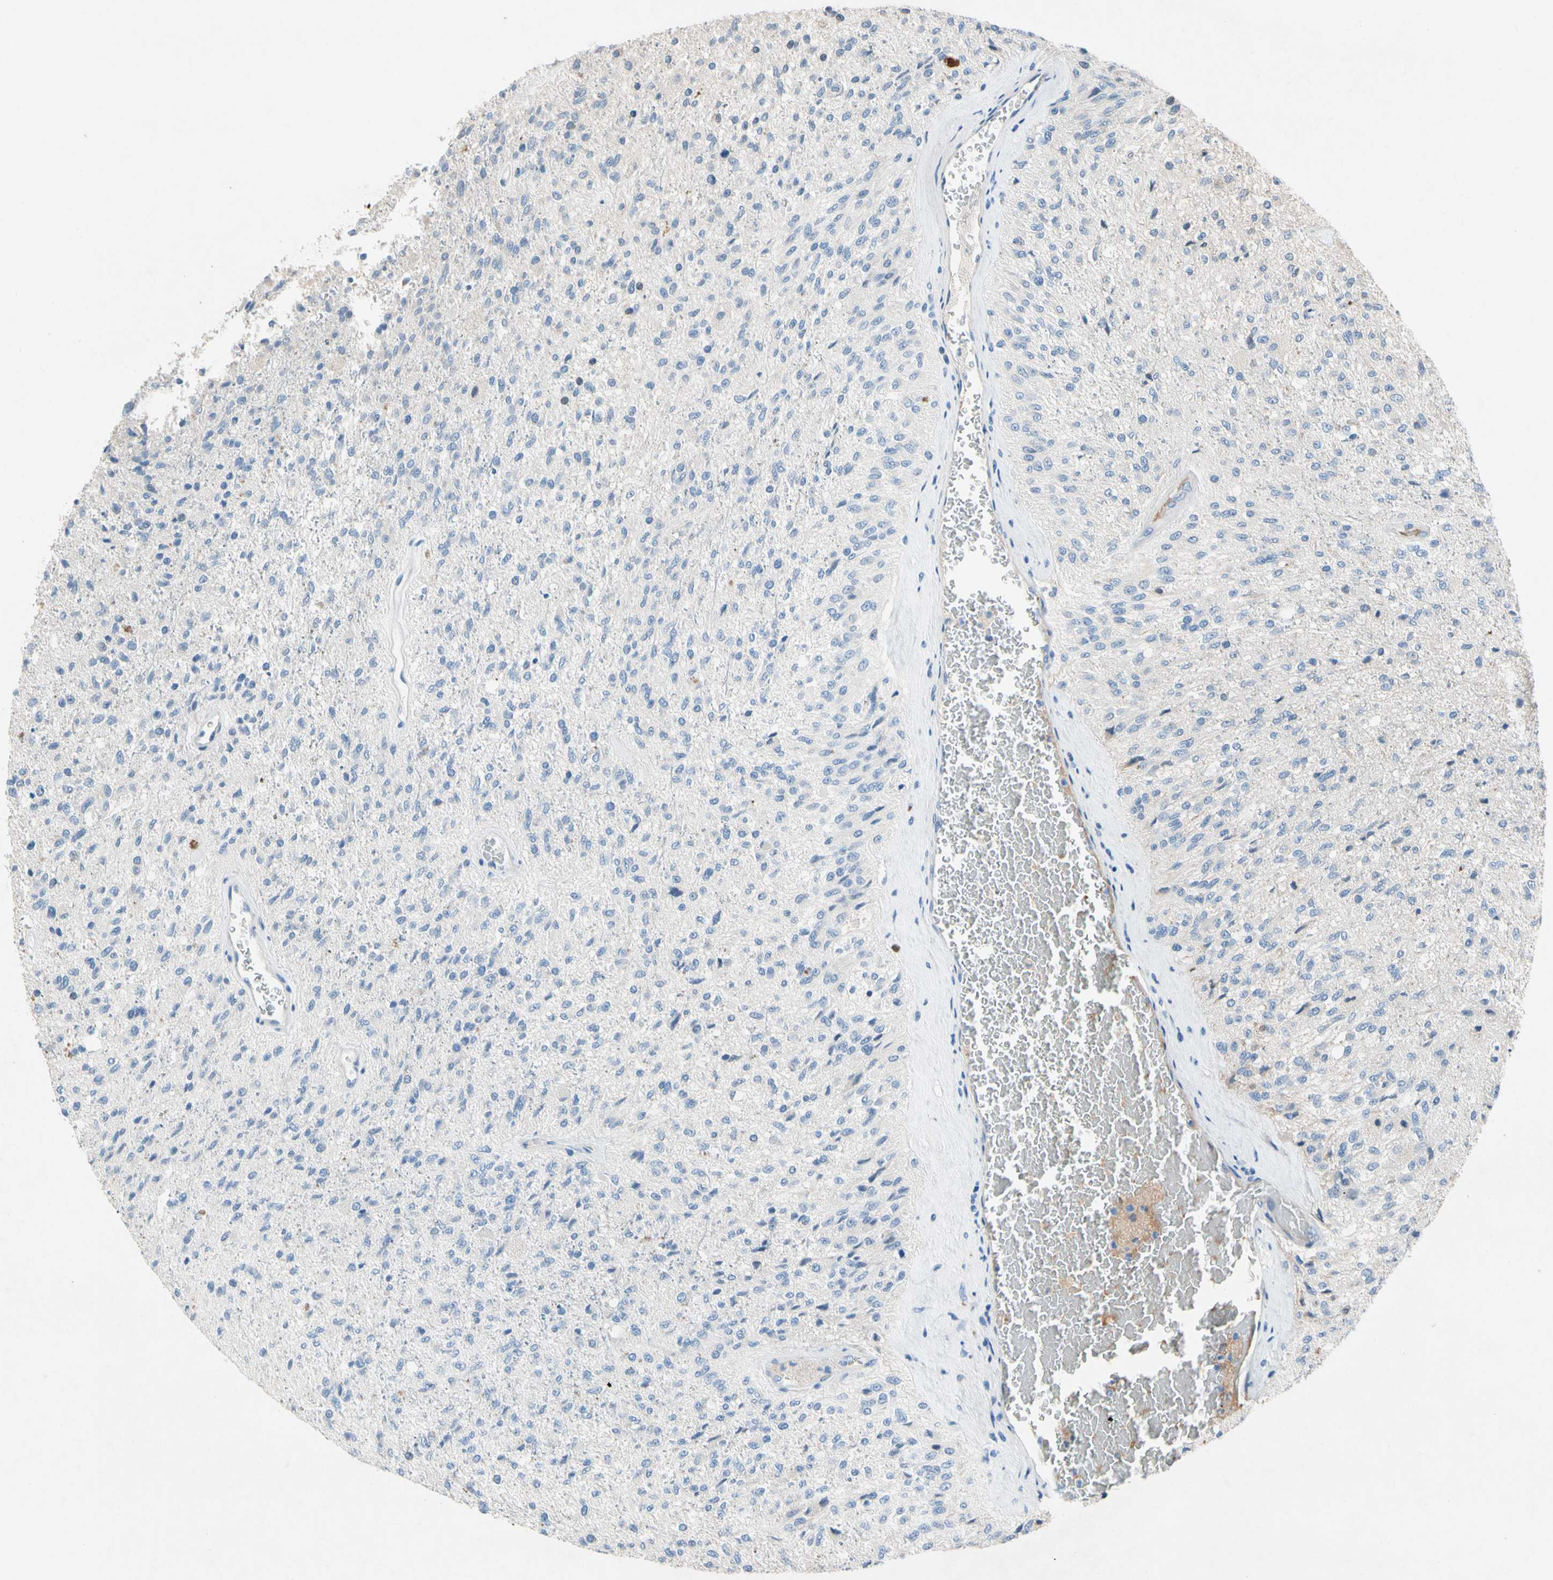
{"staining": {"intensity": "negative", "quantity": "none", "location": "none"}, "tissue": "glioma", "cell_type": "Tumor cells", "image_type": "cancer", "snomed": [{"axis": "morphology", "description": "Normal tissue, NOS"}, {"axis": "morphology", "description": "Glioma, malignant, High grade"}, {"axis": "topography", "description": "Cerebral cortex"}], "caption": "A photomicrograph of high-grade glioma (malignant) stained for a protein shows no brown staining in tumor cells.", "gene": "NDFIP2", "patient": {"sex": "male", "age": 77}}